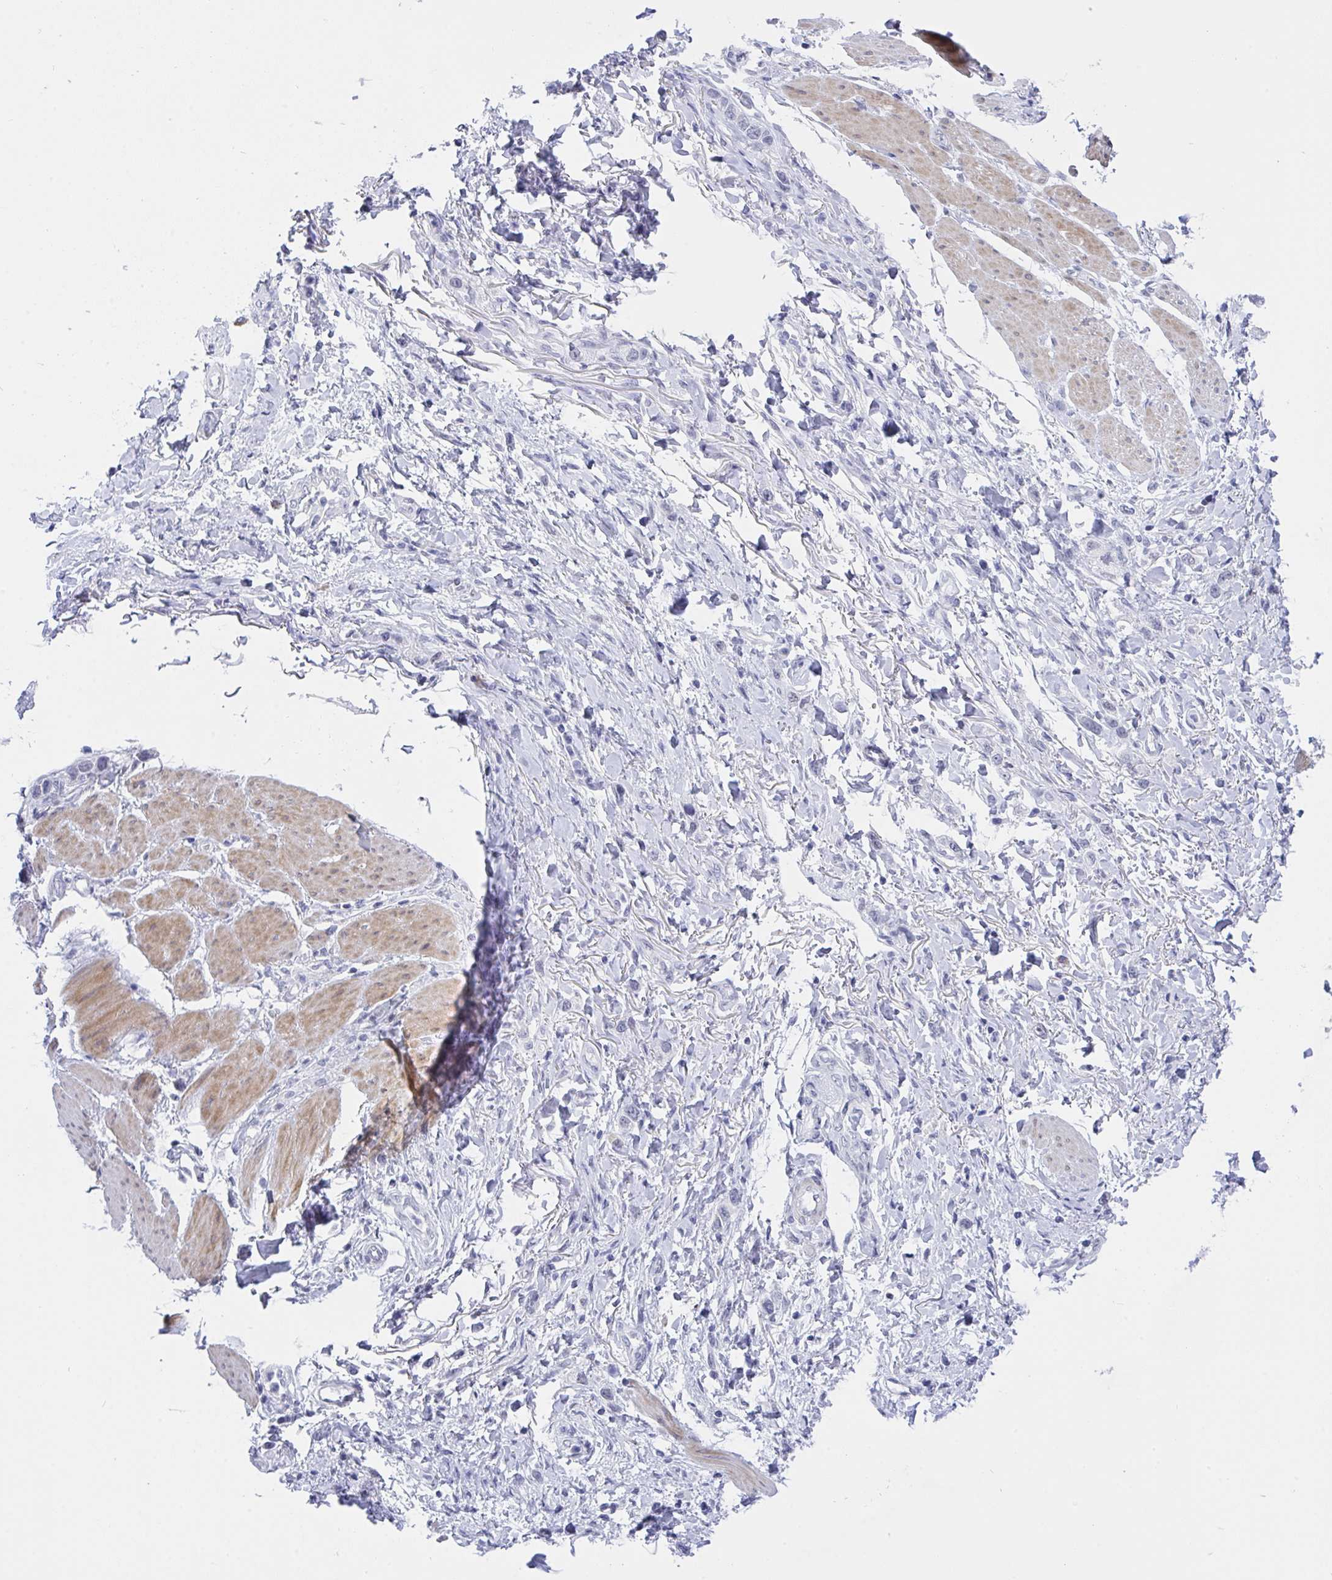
{"staining": {"intensity": "negative", "quantity": "none", "location": "none"}, "tissue": "stomach cancer", "cell_type": "Tumor cells", "image_type": "cancer", "snomed": [{"axis": "morphology", "description": "Adenocarcinoma, NOS"}, {"axis": "topography", "description": "Stomach"}], "caption": "Immunohistochemistry photomicrograph of human stomach adenocarcinoma stained for a protein (brown), which exhibits no positivity in tumor cells. (Brightfield microscopy of DAB (3,3'-diaminobenzidine) immunohistochemistry at high magnification).", "gene": "FBXL22", "patient": {"sex": "female", "age": 65}}